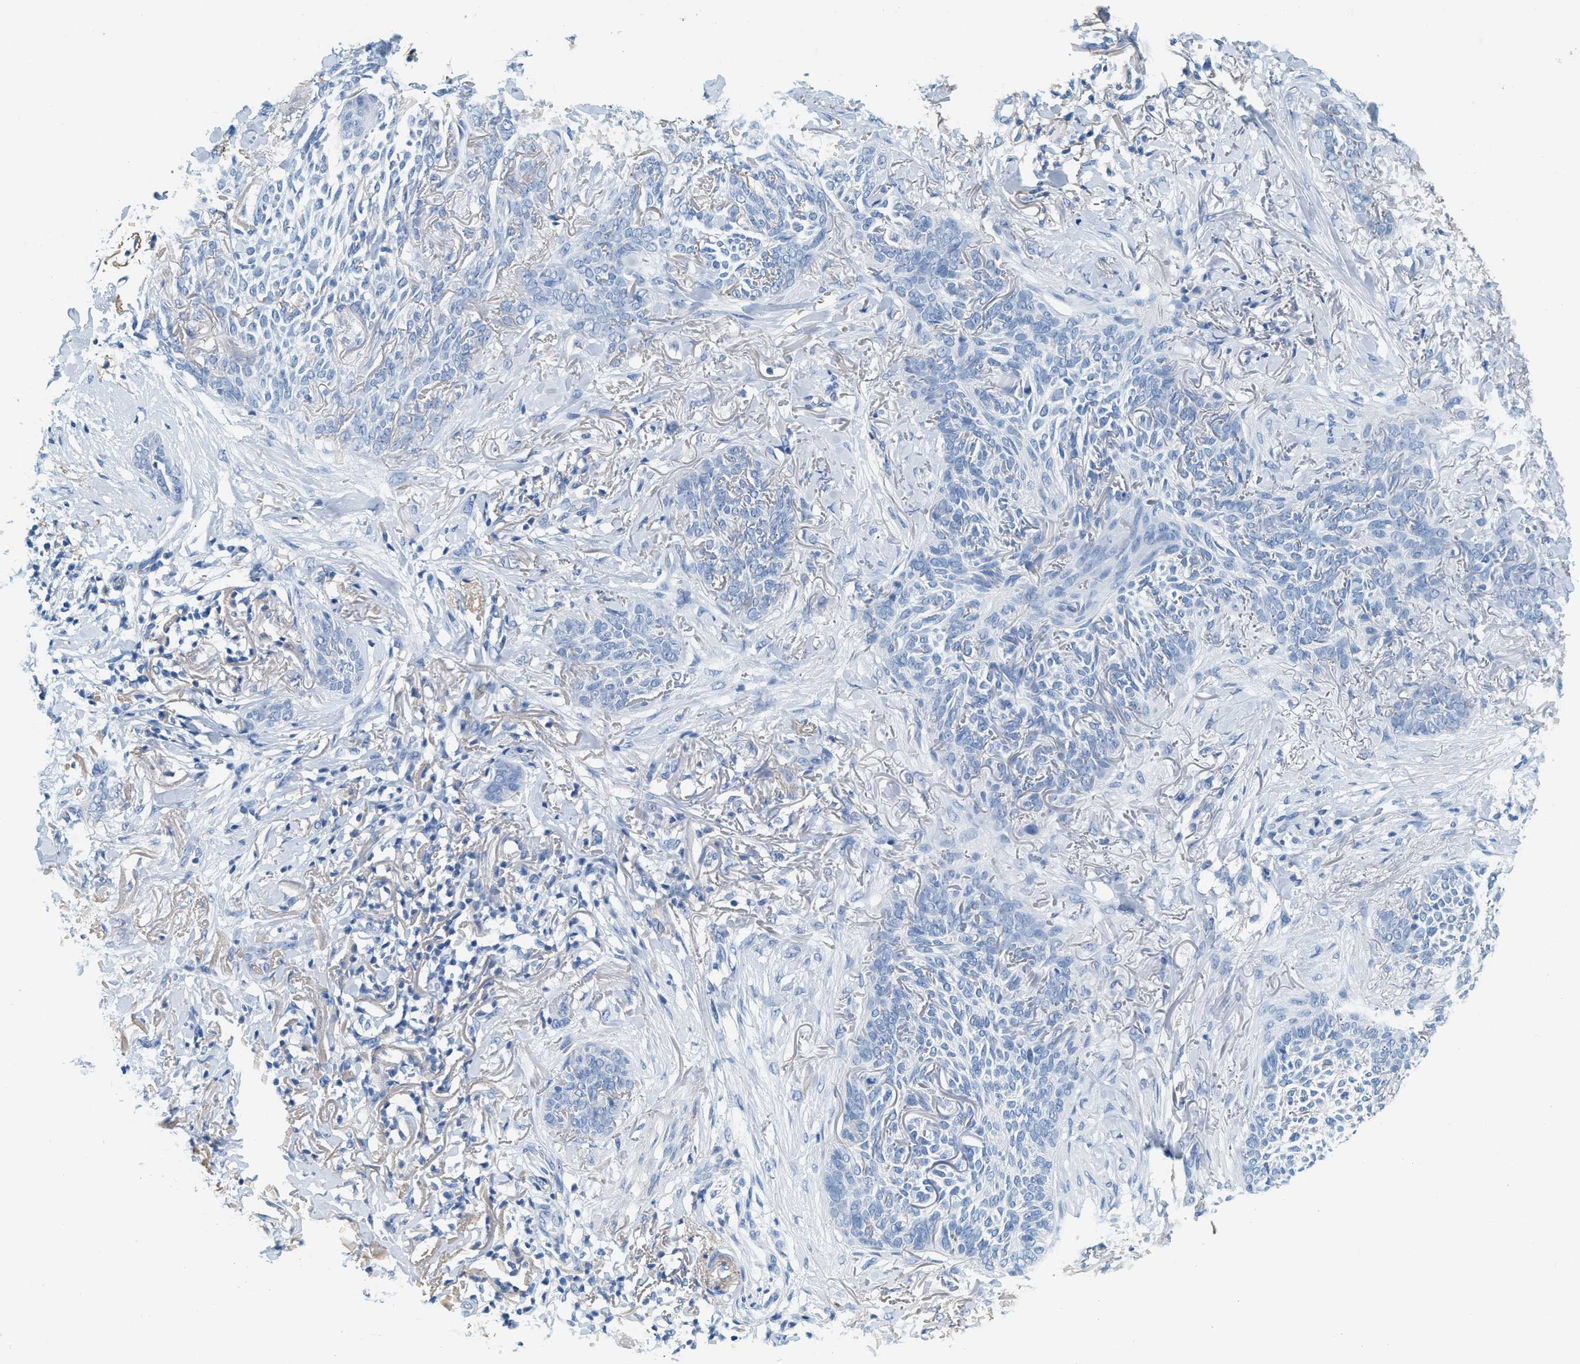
{"staining": {"intensity": "negative", "quantity": "none", "location": "none"}, "tissue": "skin cancer", "cell_type": "Tumor cells", "image_type": "cancer", "snomed": [{"axis": "morphology", "description": "Basal cell carcinoma"}, {"axis": "topography", "description": "Skin"}], "caption": "Human skin basal cell carcinoma stained for a protein using immunohistochemistry demonstrates no positivity in tumor cells.", "gene": "LCN2", "patient": {"sex": "female", "age": 84}}